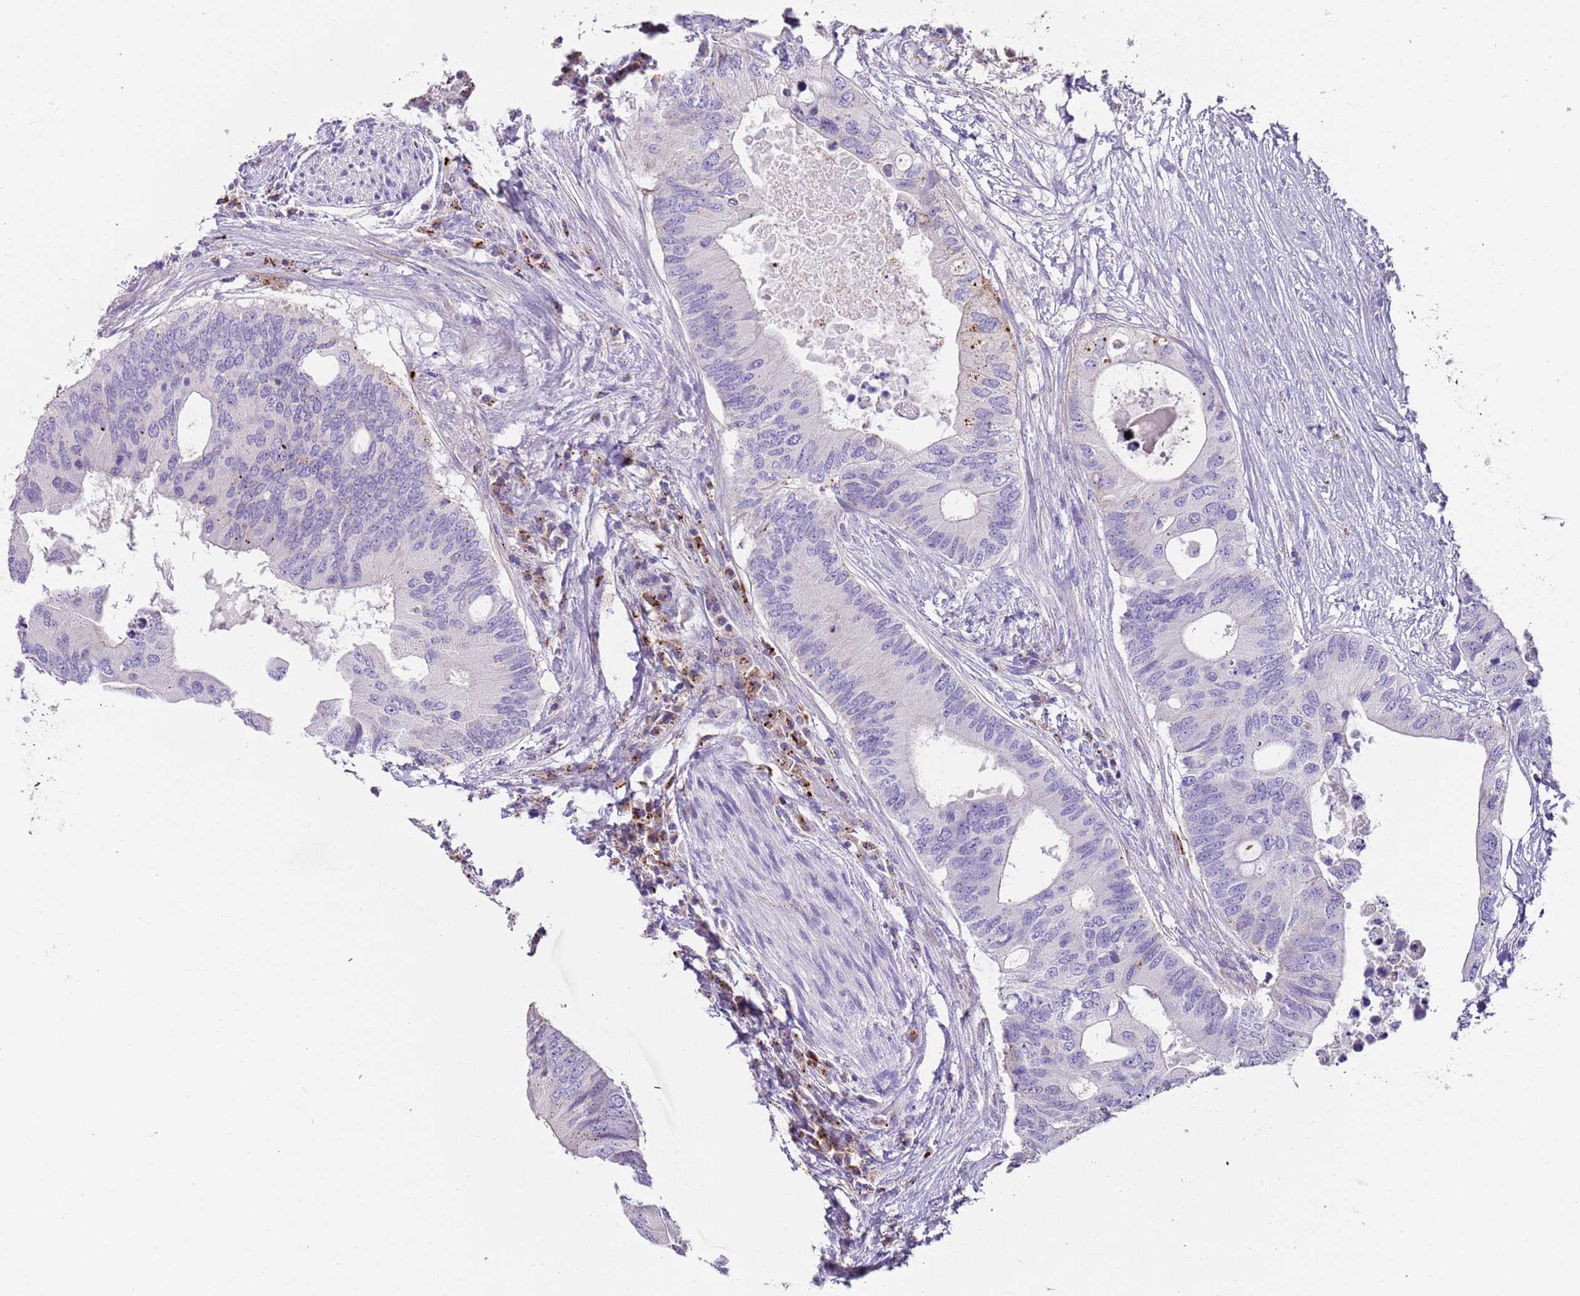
{"staining": {"intensity": "negative", "quantity": "none", "location": "none"}, "tissue": "colorectal cancer", "cell_type": "Tumor cells", "image_type": "cancer", "snomed": [{"axis": "morphology", "description": "Adenocarcinoma, NOS"}, {"axis": "topography", "description": "Colon"}], "caption": "This is an immunohistochemistry (IHC) micrograph of colorectal cancer (adenocarcinoma). There is no expression in tumor cells.", "gene": "LRRN3", "patient": {"sex": "male", "age": 71}}